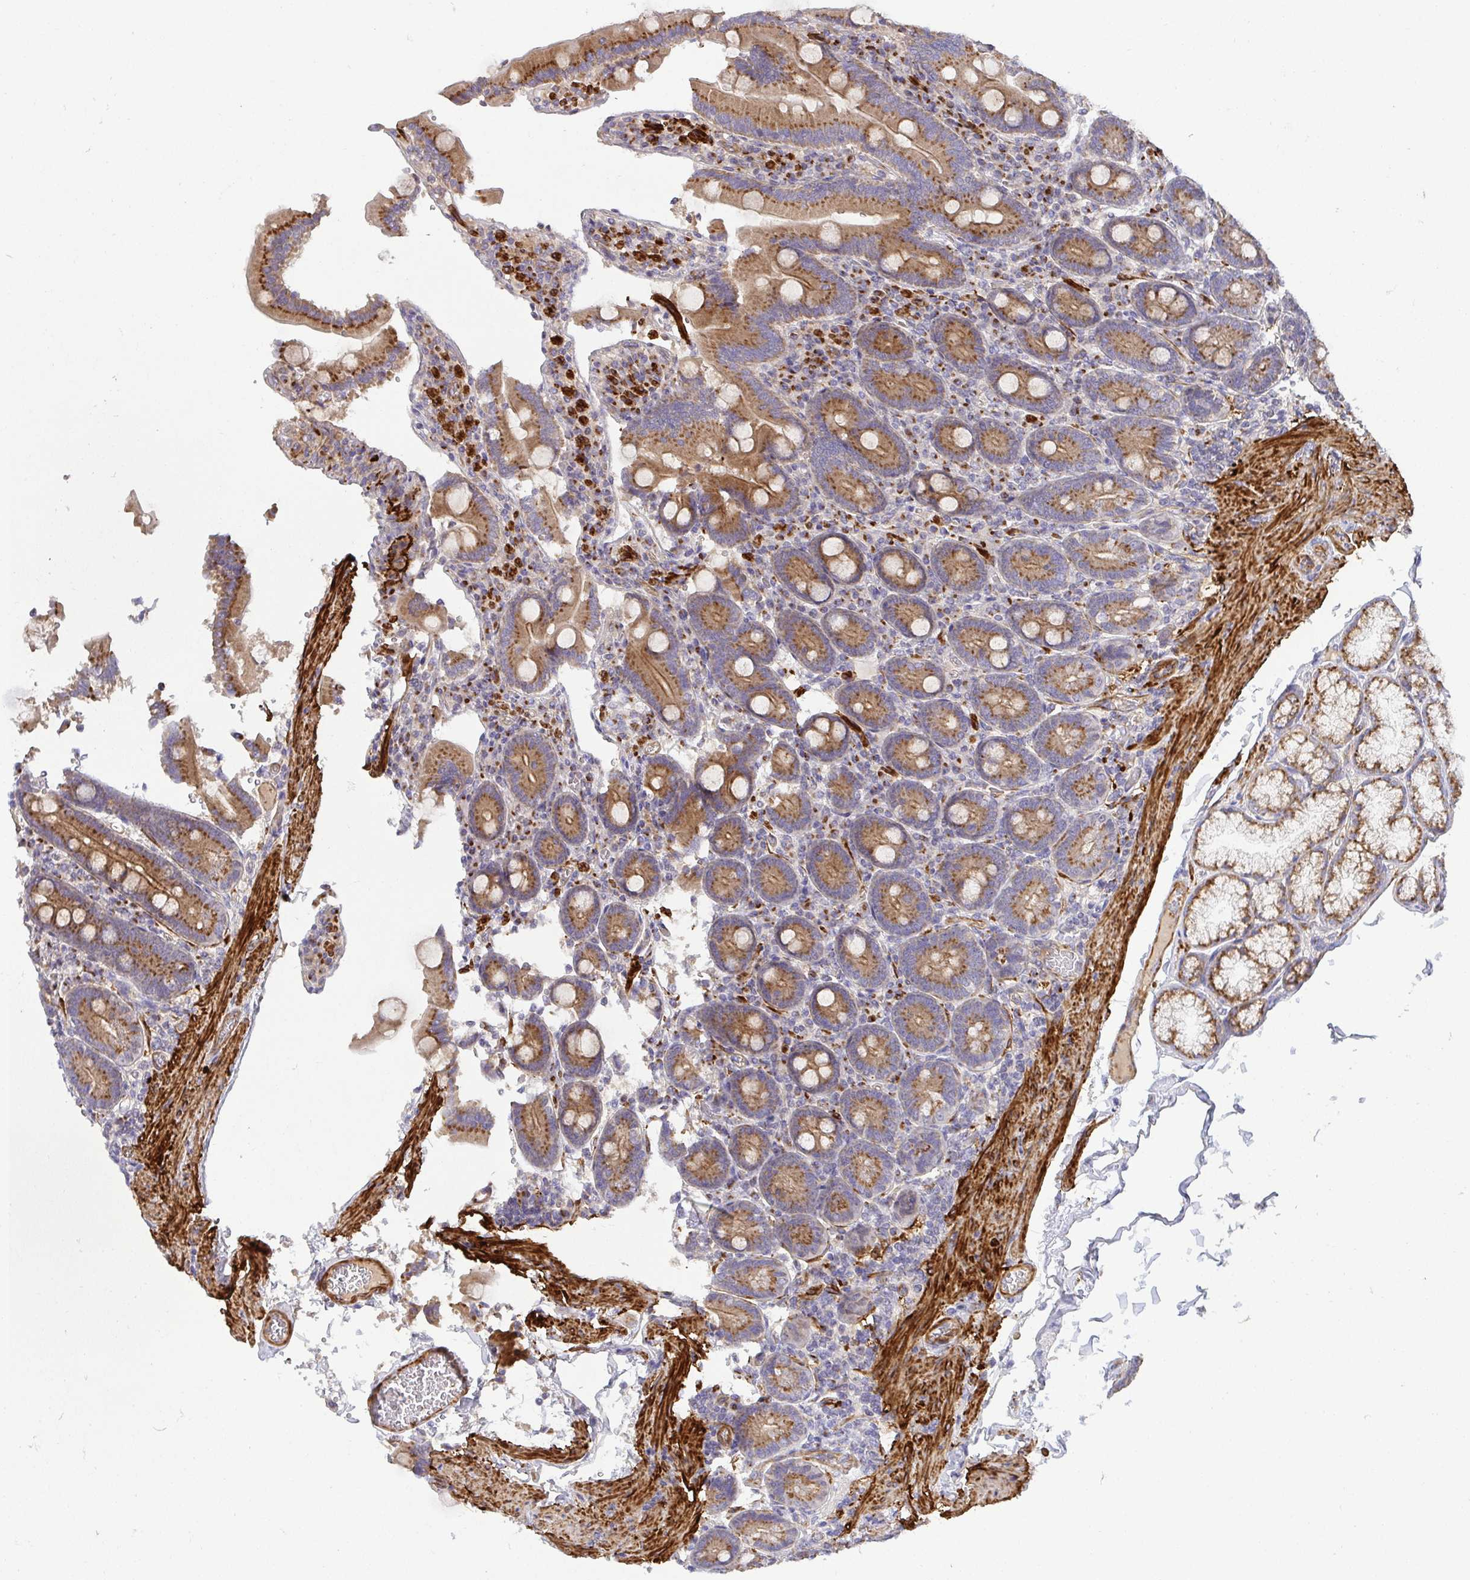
{"staining": {"intensity": "moderate", "quantity": ">75%", "location": "cytoplasmic/membranous"}, "tissue": "duodenum", "cell_type": "Glandular cells", "image_type": "normal", "snomed": [{"axis": "morphology", "description": "Normal tissue, NOS"}, {"axis": "topography", "description": "Duodenum"}], "caption": "Glandular cells reveal medium levels of moderate cytoplasmic/membranous positivity in about >75% of cells in unremarkable human duodenum. (Brightfield microscopy of DAB IHC at high magnification).", "gene": "TM9SF4", "patient": {"sex": "female", "age": 62}}